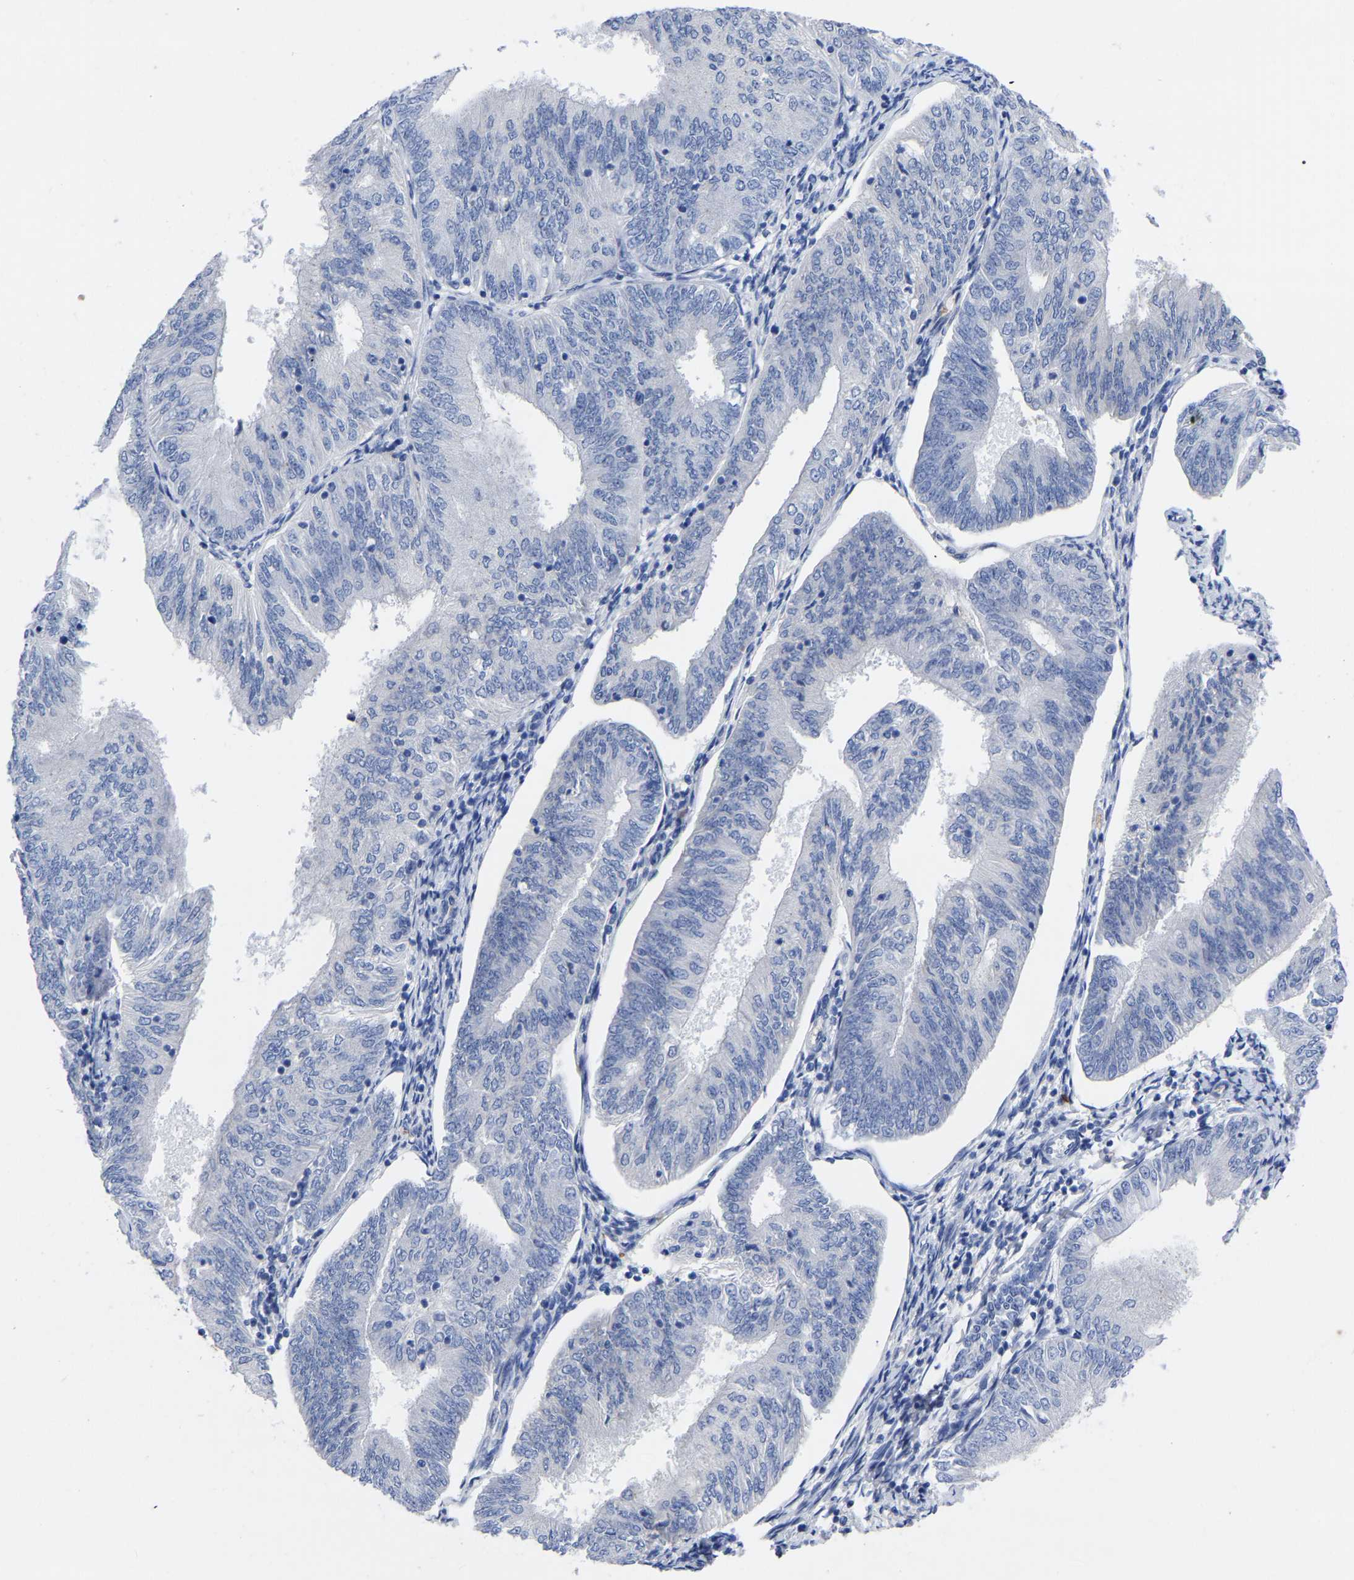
{"staining": {"intensity": "negative", "quantity": "none", "location": "none"}, "tissue": "endometrial cancer", "cell_type": "Tumor cells", "image_type": "cancer", "snomed": [{"axis": "morphology", "description": "Adenocarcinoma, NOS"}, {"axis": "topography", "description": "Endometrium"}], "caption": "Immunohistochemistry of human endometrial cancer (adenocarcinoma) demonstrates no expression in tumor cells.", "gene": "GDF3", "patient": {"sex": "female", "age": 58}}